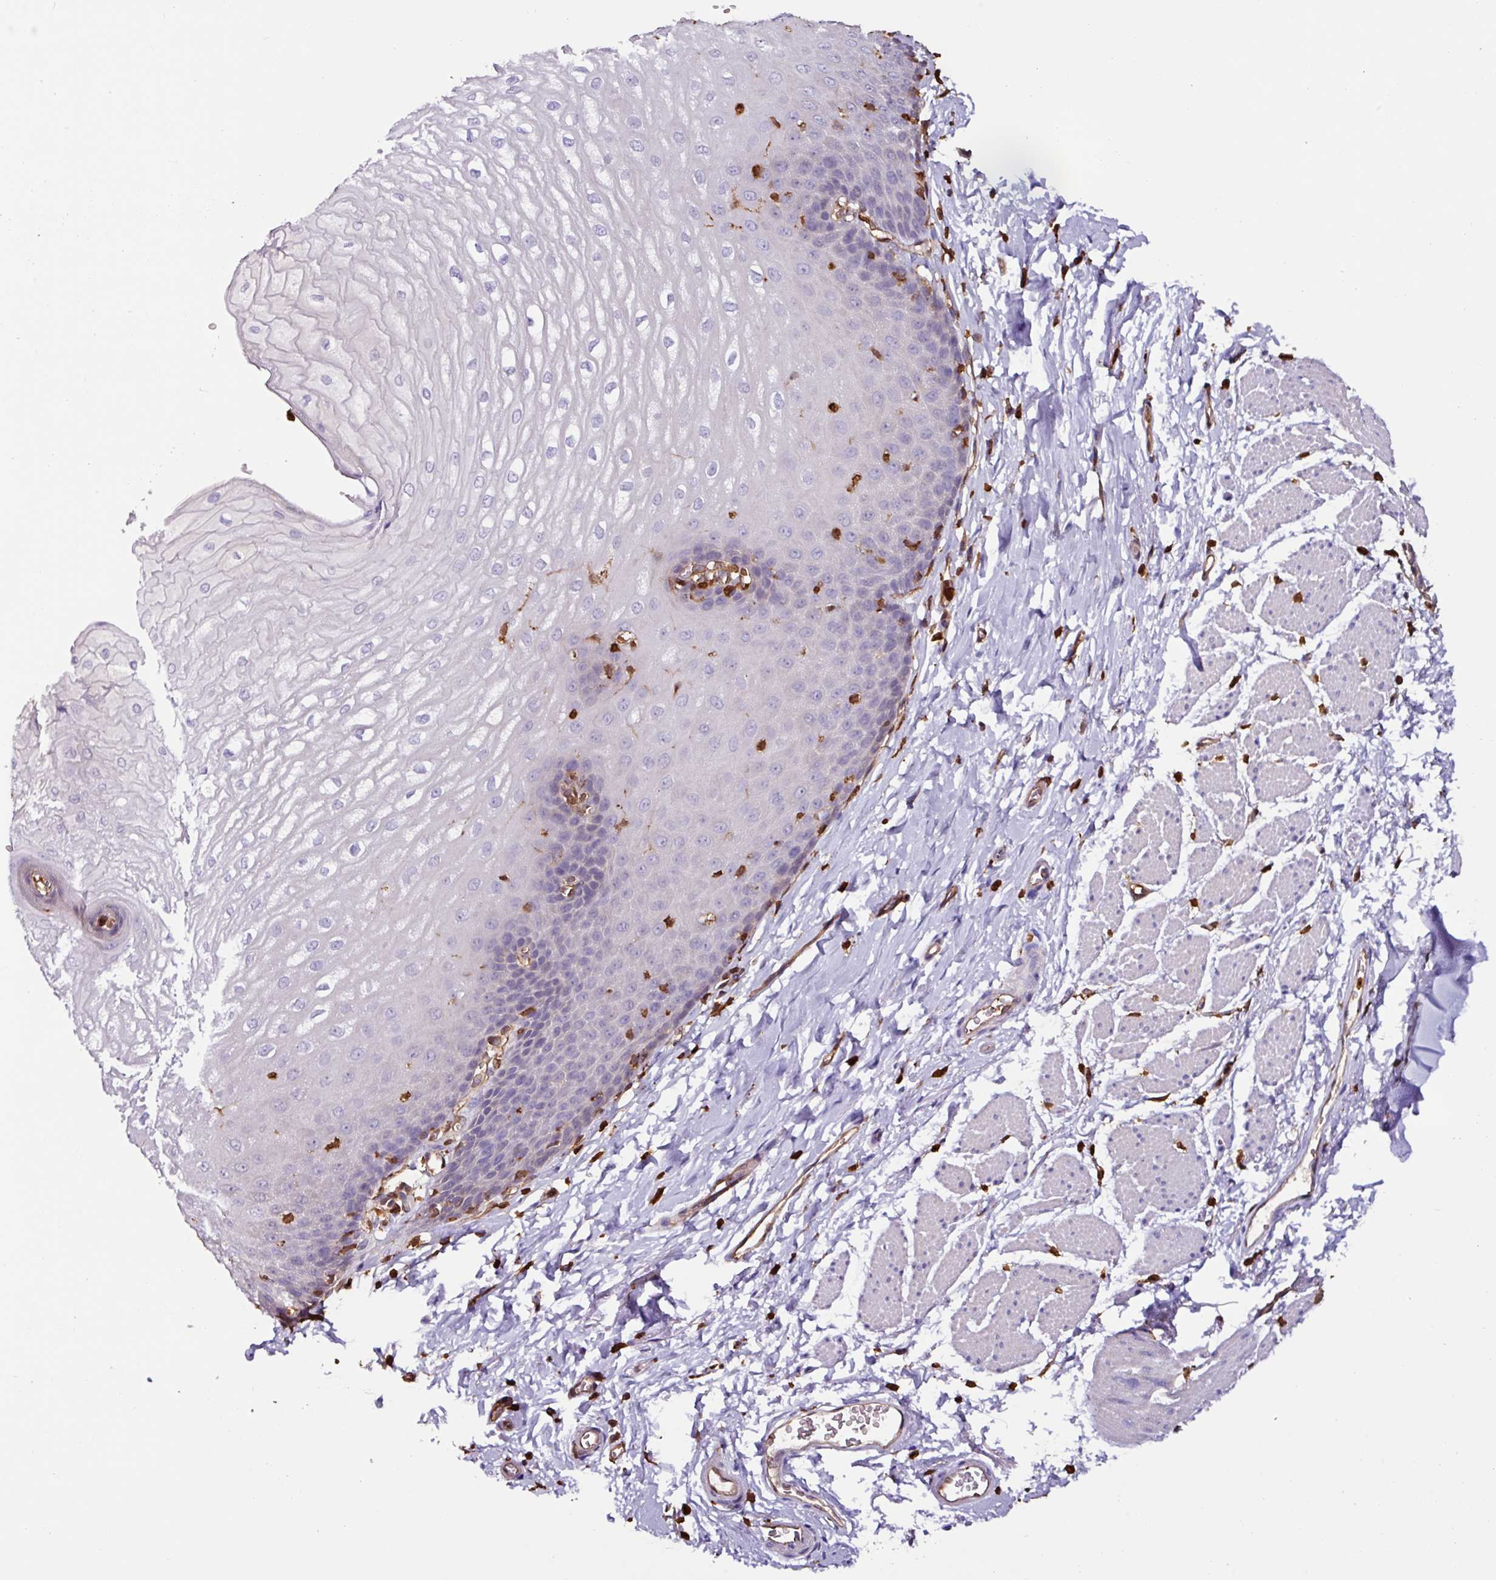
{"staining": {"intensity": "negative", "quantity": "none", "location": "none"}, "tissue": "esophagus", "cell_type": "Squamous epithelial cells", "image_type": "normal", "snomed": [{"axis": "morphology", "description": "Normal tissue, NOS"}, {"axis": "topography", "description": "Esophagus"}], "caption": "IHC histopathology image of unremarkable human esophagus stained for a protein (brown), which reveals no staining in squamous epithelial cells.", "gene": "ARHGDIB", "patient": {"sex": "male", "age": 70}}